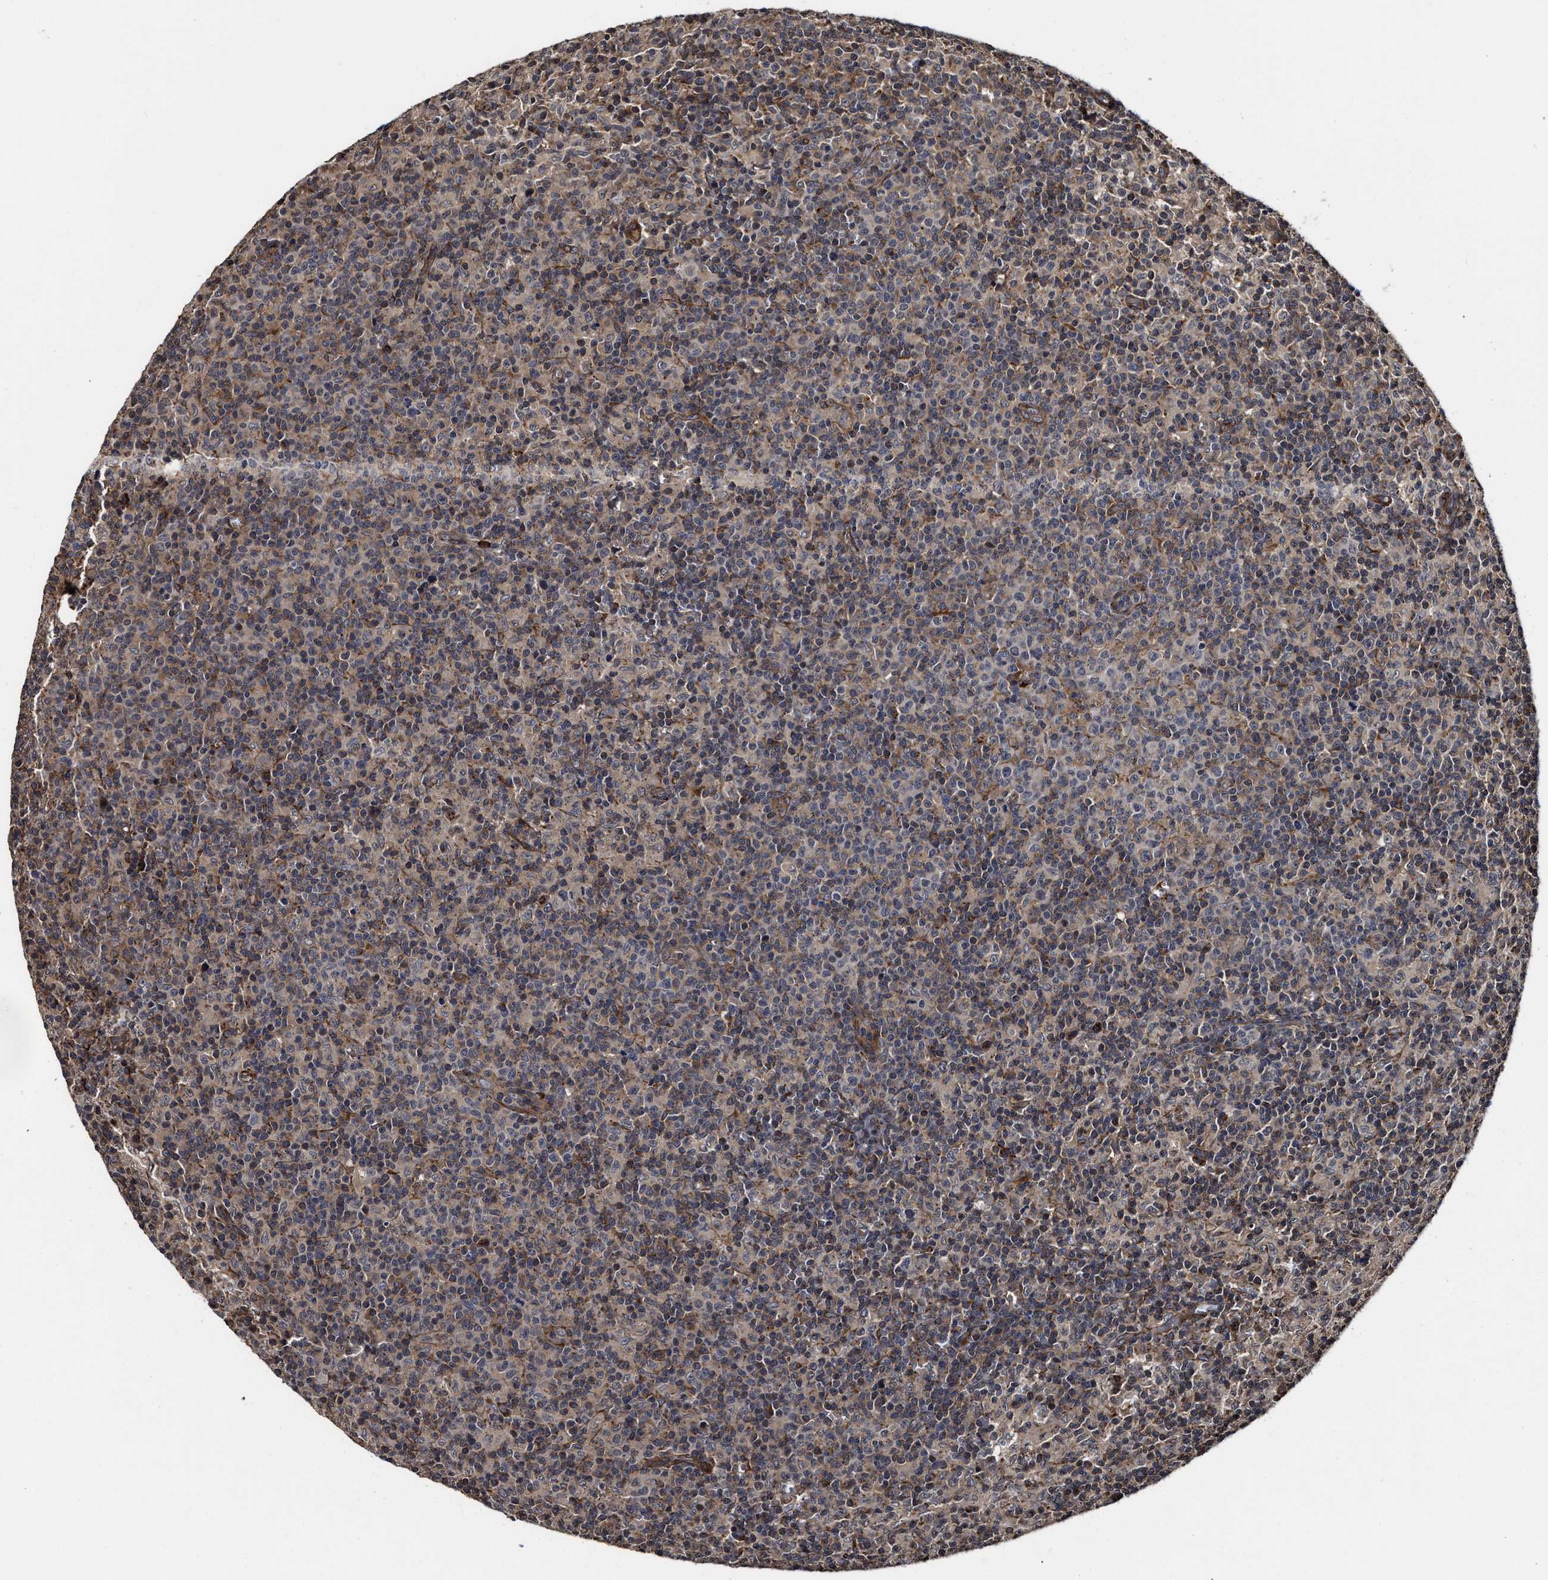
{"staining": {"intensity": "weak", "quantity": "25%-75%", "location": "cytoplasmic/membranous"}, "tissue": "lymph node", "cell_type": "Germinal center cells", "image_type": "normal", "snomed": [{"axis": "morphology", "description": "Normal tissue, NOS"}, {"axis": "morphology", "description": "Inflammation, NOS"}, {"axis": "topography", "description": "Lymph node"}], "caption": "The immunohistochemical stain shows weak cytoplasmic/membranous positivity in germinal center cells of unremarkable lymph node. The staining was performed using DAB, with brown indicating positive protein expression. Nuclei are stained blue with hematoxylin.", "gene": "SEPTIN2", "patient": {"sex": "male", "age": 55}}